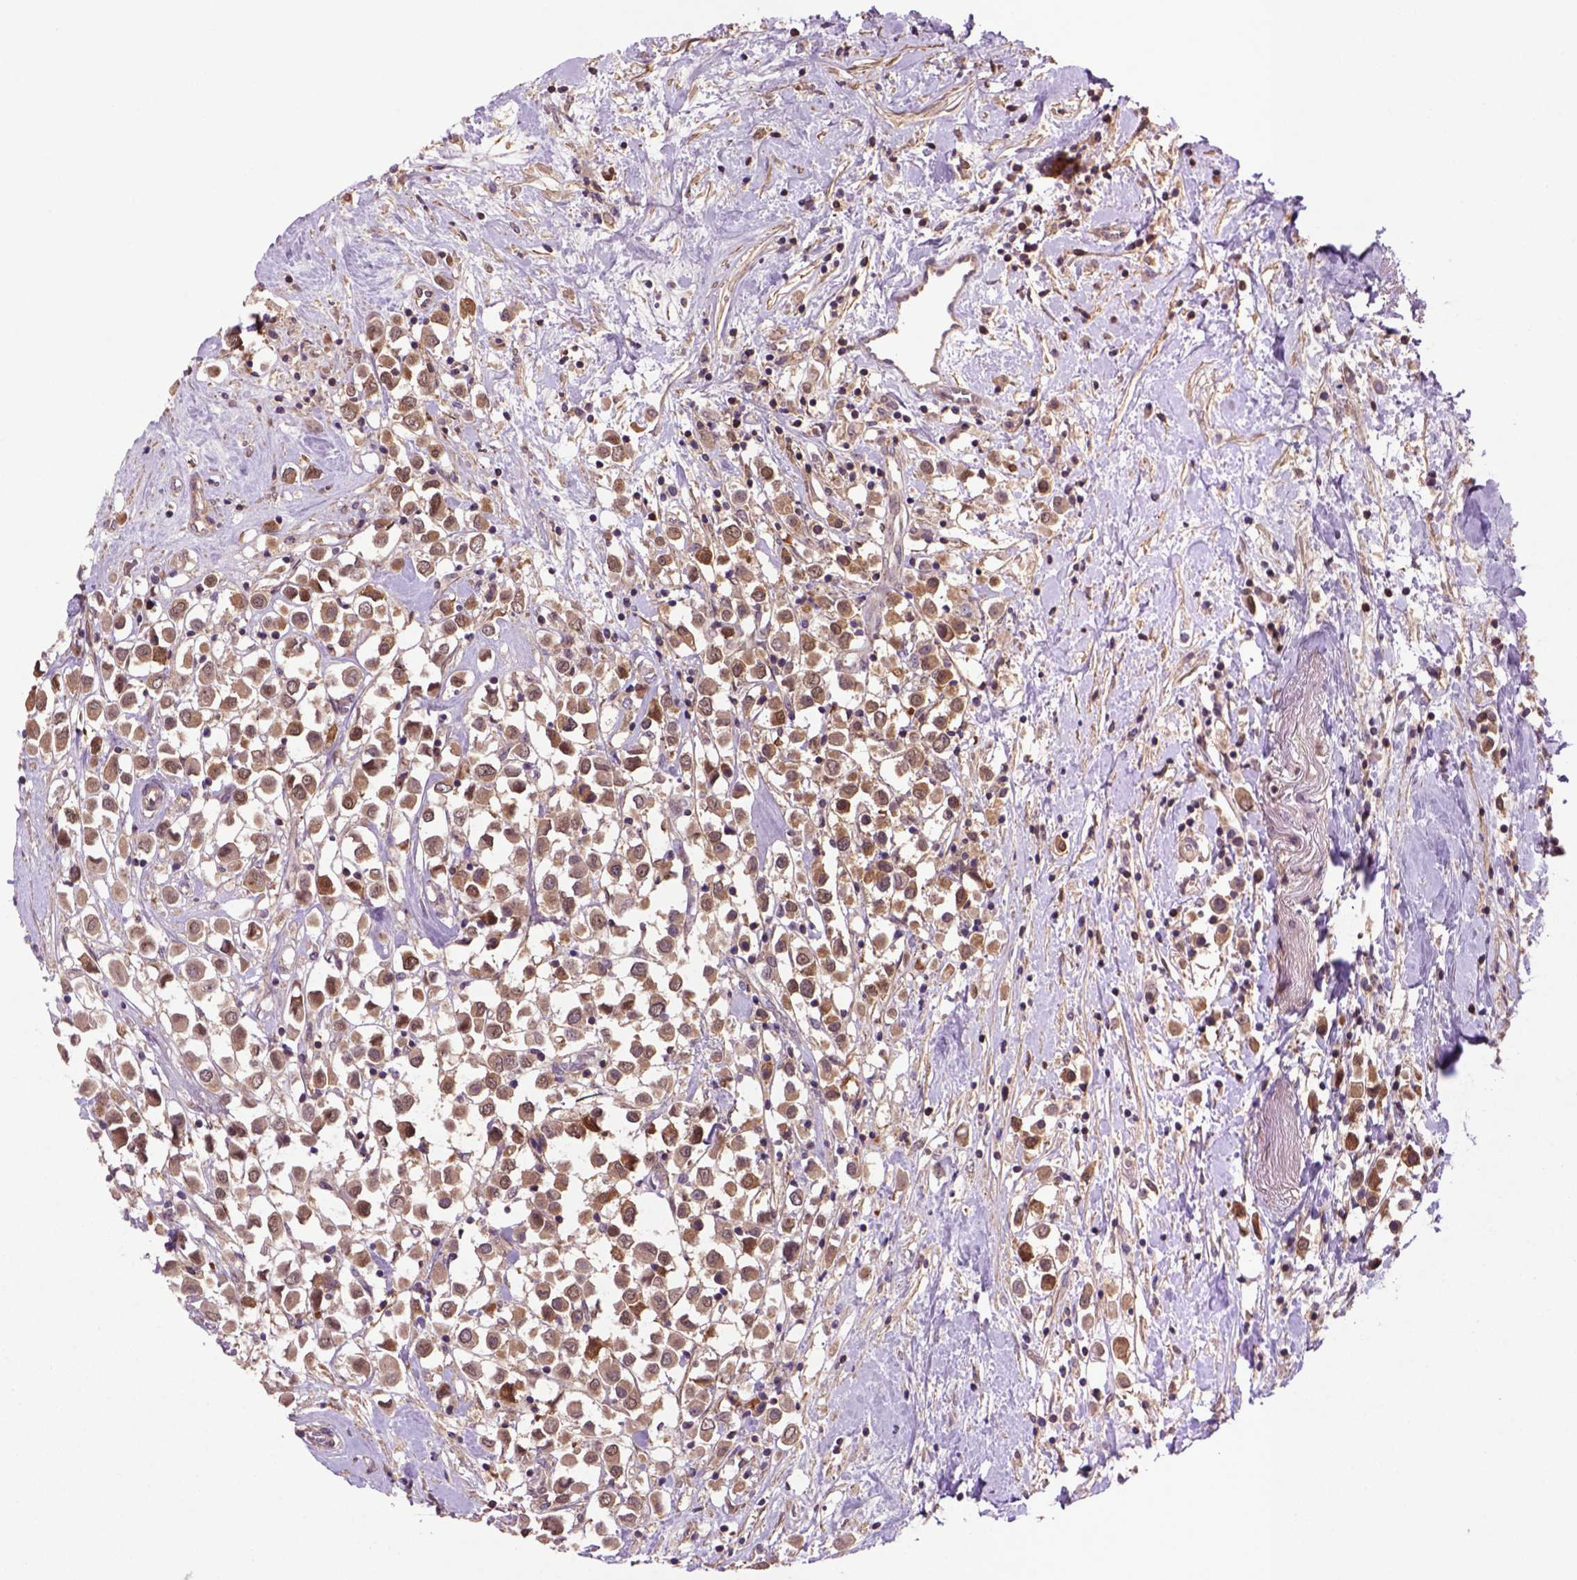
{"staining": {"intensity": "moderate", "quantity": ">75%", "location": "cytoplasmic/membranous,nuclear"}, "tissue": "breast cancer", "cell_type": "Tumor cells", "image_type": "cancer", "snomed": [{"axis": "morphology", "description": "Duct carcinoma"}, {"axis": "topography", "description": "Breast"}], "caption": "Immunohistochemistry (DAB (3,3'-diaminobenzidine)) staining of human invasive ductal carcinoma (breast) demonstrates moderate cytoplasmic/membranous and nuclear protein expression in about >75% of tumor cells. The staining was performed using DAB, with brown indicating positive protein expression. Nuclei are stained blue with hematoxylin.", "gene": "HSPBP1", "patient": {"sex": "female", "age": 61}}